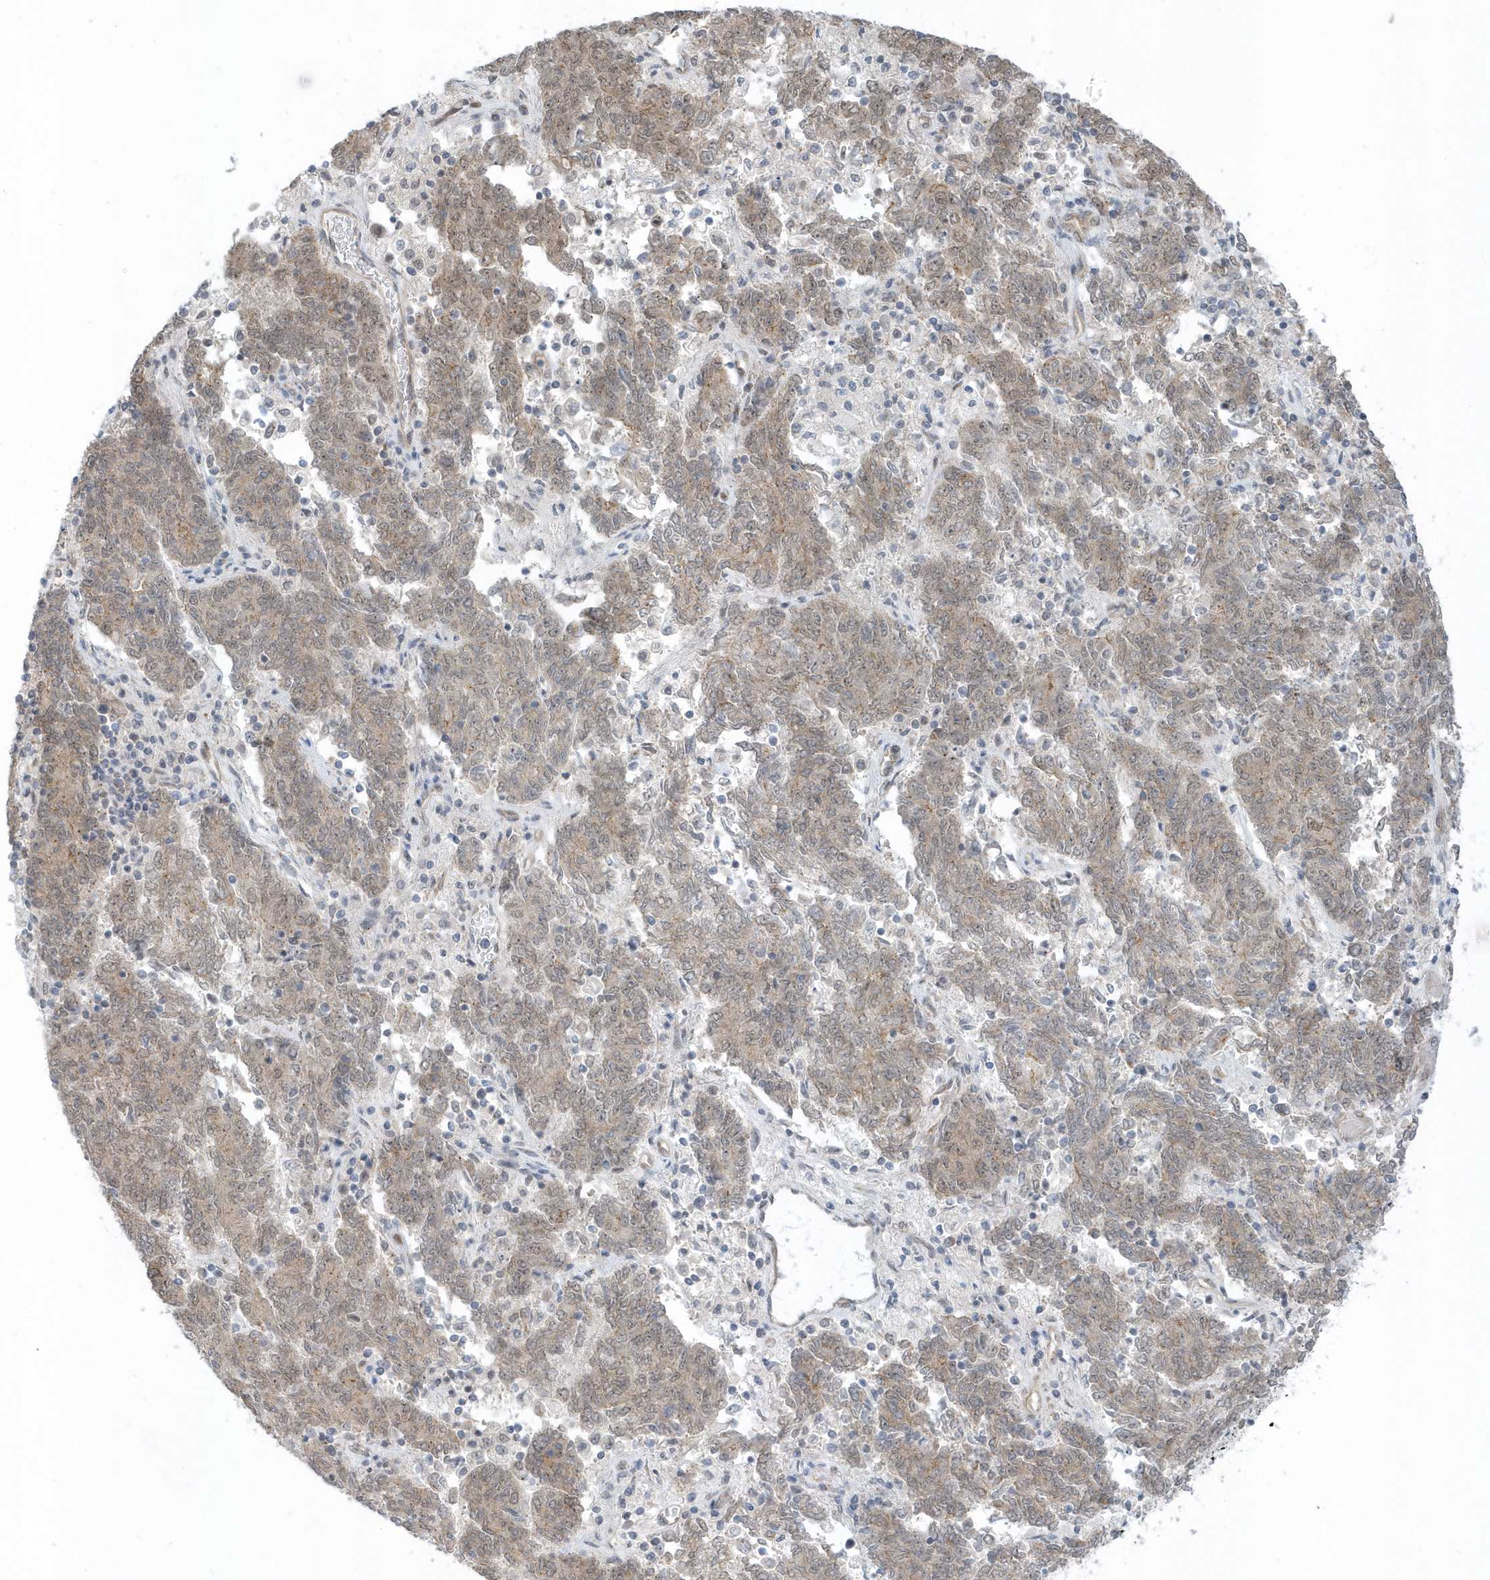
{"staining": {"intensity": "weak", "quantity": "25%-75%", "location": "nuclear"}, "tissue": "endometrial cancer", "cell_type": "Tumor cells", "image_type": "cancer", "snomed": [{"axis": "morphology", "description": "Adenocarcinoma, NOS"}, {"axis": "topography", "description": "Endometrium"}], "caption": "Immunohistochemical staining of endometrial adenocarcinoma exhibits low levels of weak nuclear protein positivity in approximately 25%-75% of tumor cells.", "gene": "USP53", "patient": {"sex": "female", "age": 80}}